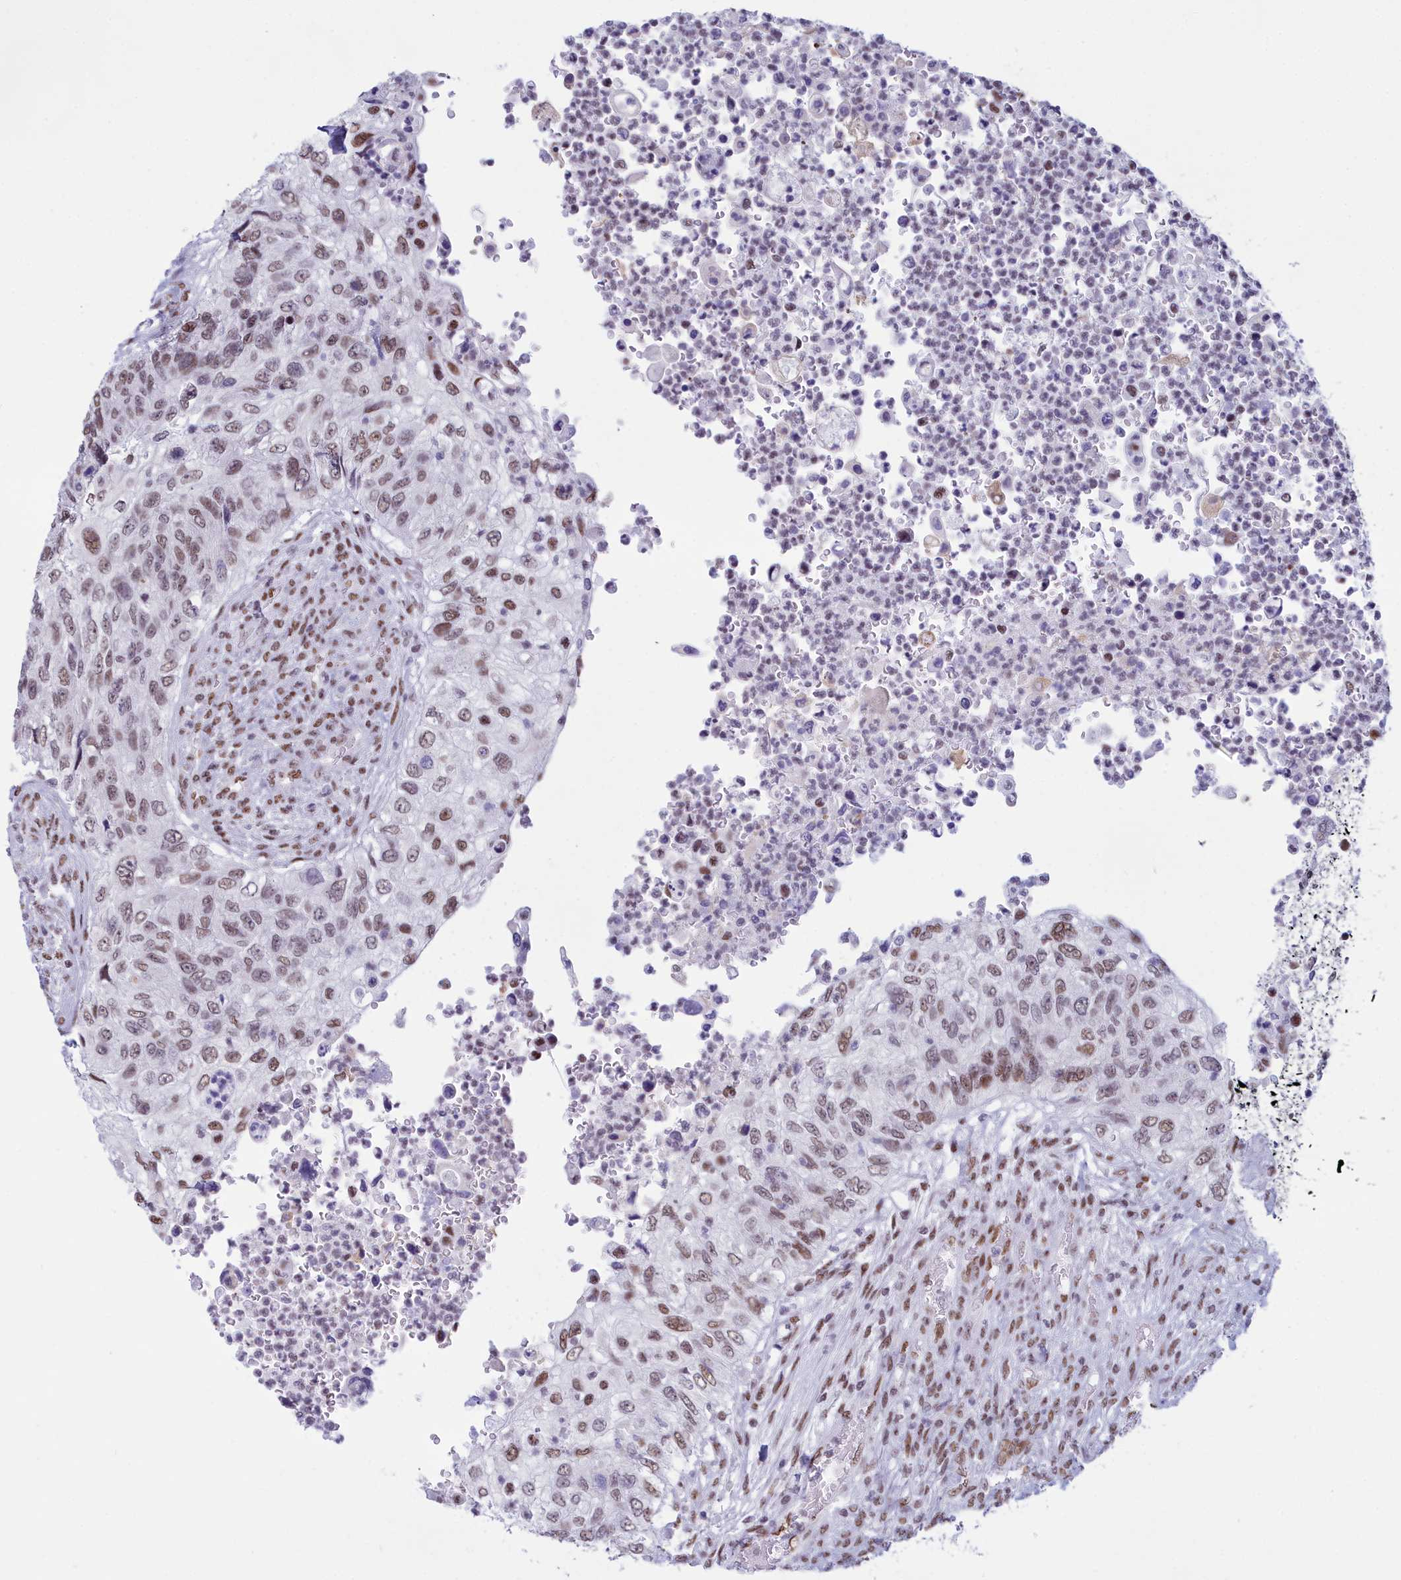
{"staining": {"intensity": "moderate", "quantity": ">75%", "location": "nuclear"}, "tissue": "urothelial cancer", "cell_type": "Tumor cells", "image_type": "cancer", "snomed": [{"axis": "morphology", "description": "Urothelial carcinoma, High grade"}, {"axis": "topography", "description": "Urinary bladder"}], "caption": "A high-resolution photomicrograph shows immunohistochemistry staining of urothelial cancer, which demonstrates moderate nuclear staining in approximately >75% of tumor cells.", "gene": "CDC26", "patient": {"sex": "female", "age": 60}}